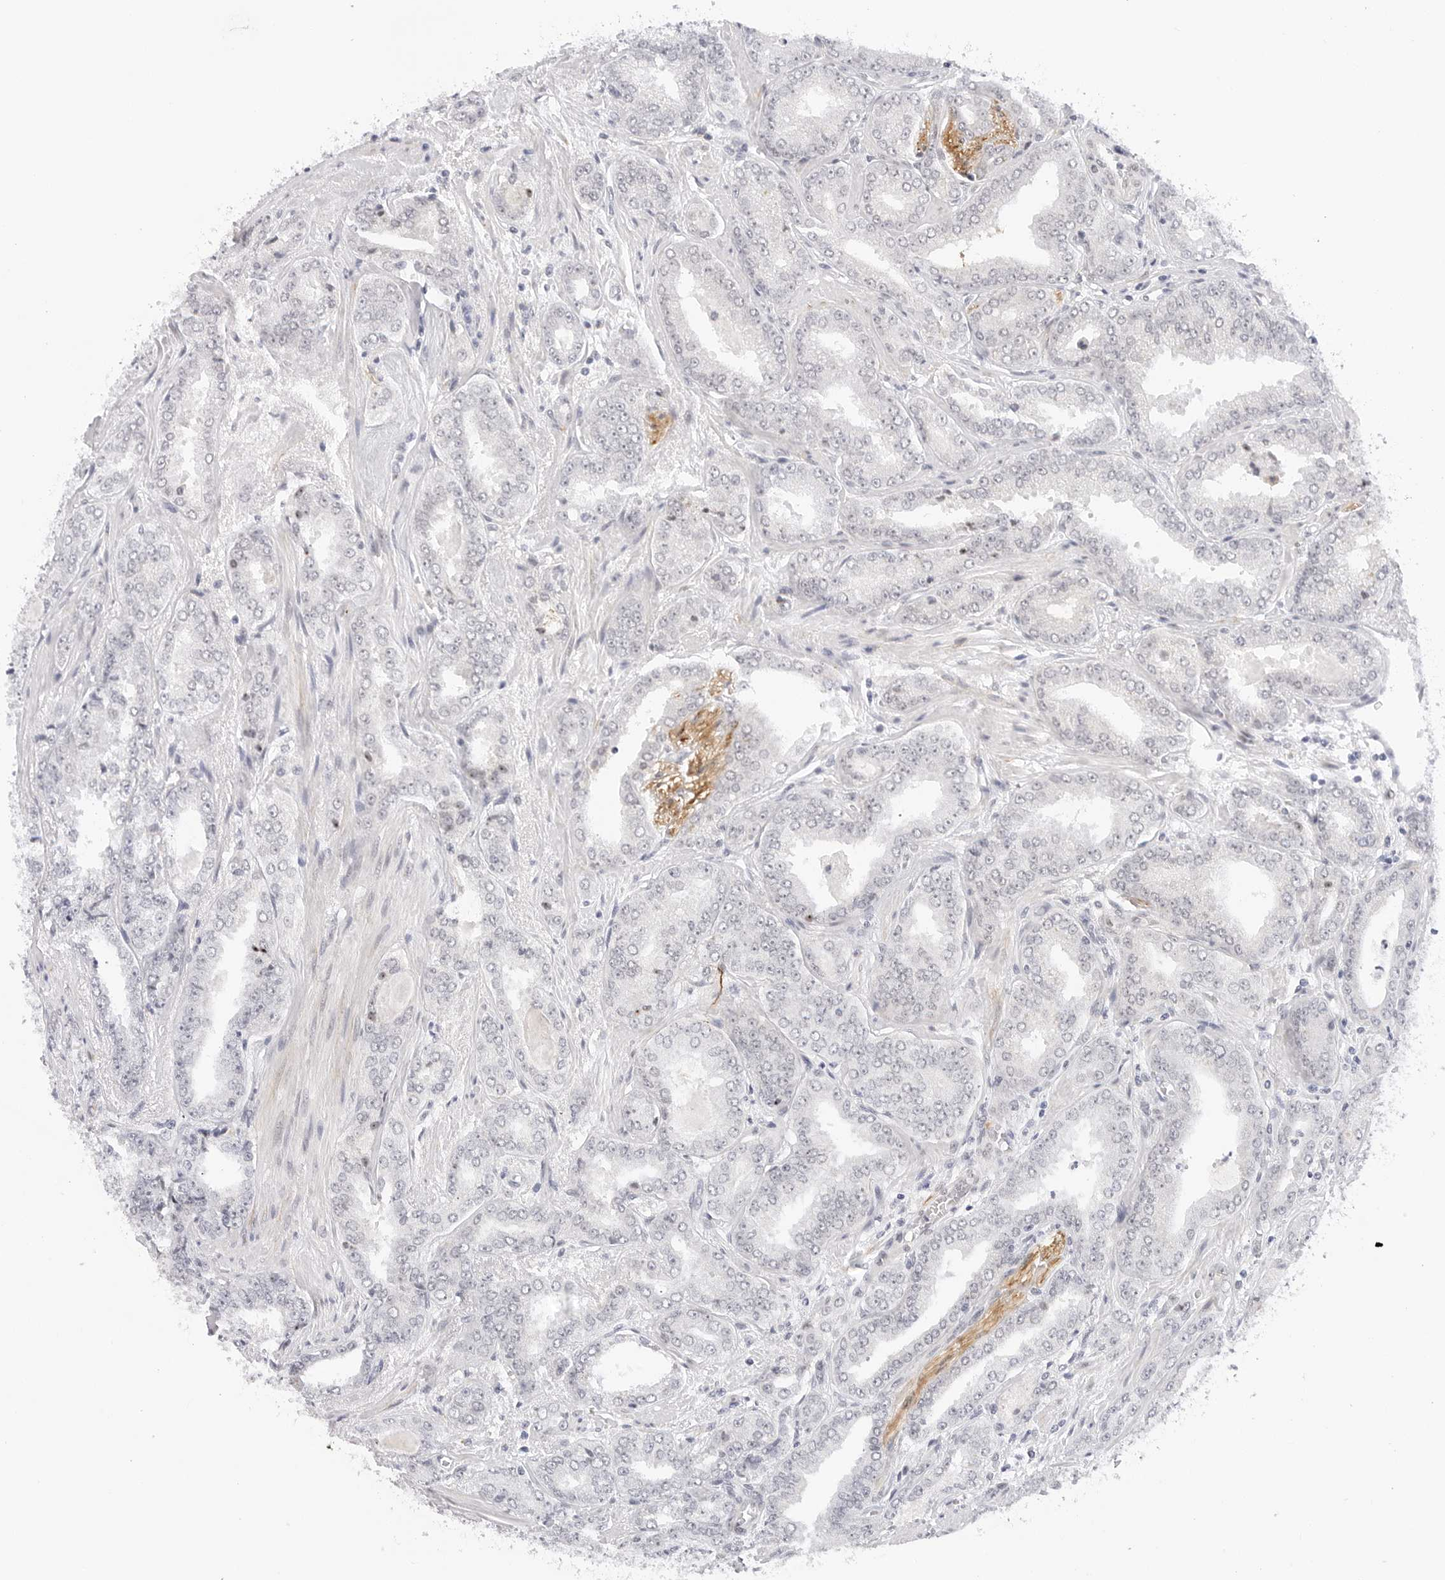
{"staining": {"intensity": "weak", "quantity": "<25%", "location": "nuclear"}, "tissue": "prostate cancer", "cell_type": "Tumor cells", "image_type": "cancer", "snomed": [{"axis": "morphology", "description": "Adenocarcinoma, High grade"}, {"axis": "topography", "description": "Prostate"}], "caption": "Tumor cells are negative for brown protein staining in prostate cancer (high-grade adenocarcinoma). (DAB immunohistochemistry (IHC) with hematoxylin counter stain).", "gene": "HIPK3", "patient": {"sex": "male", "age": 71}}